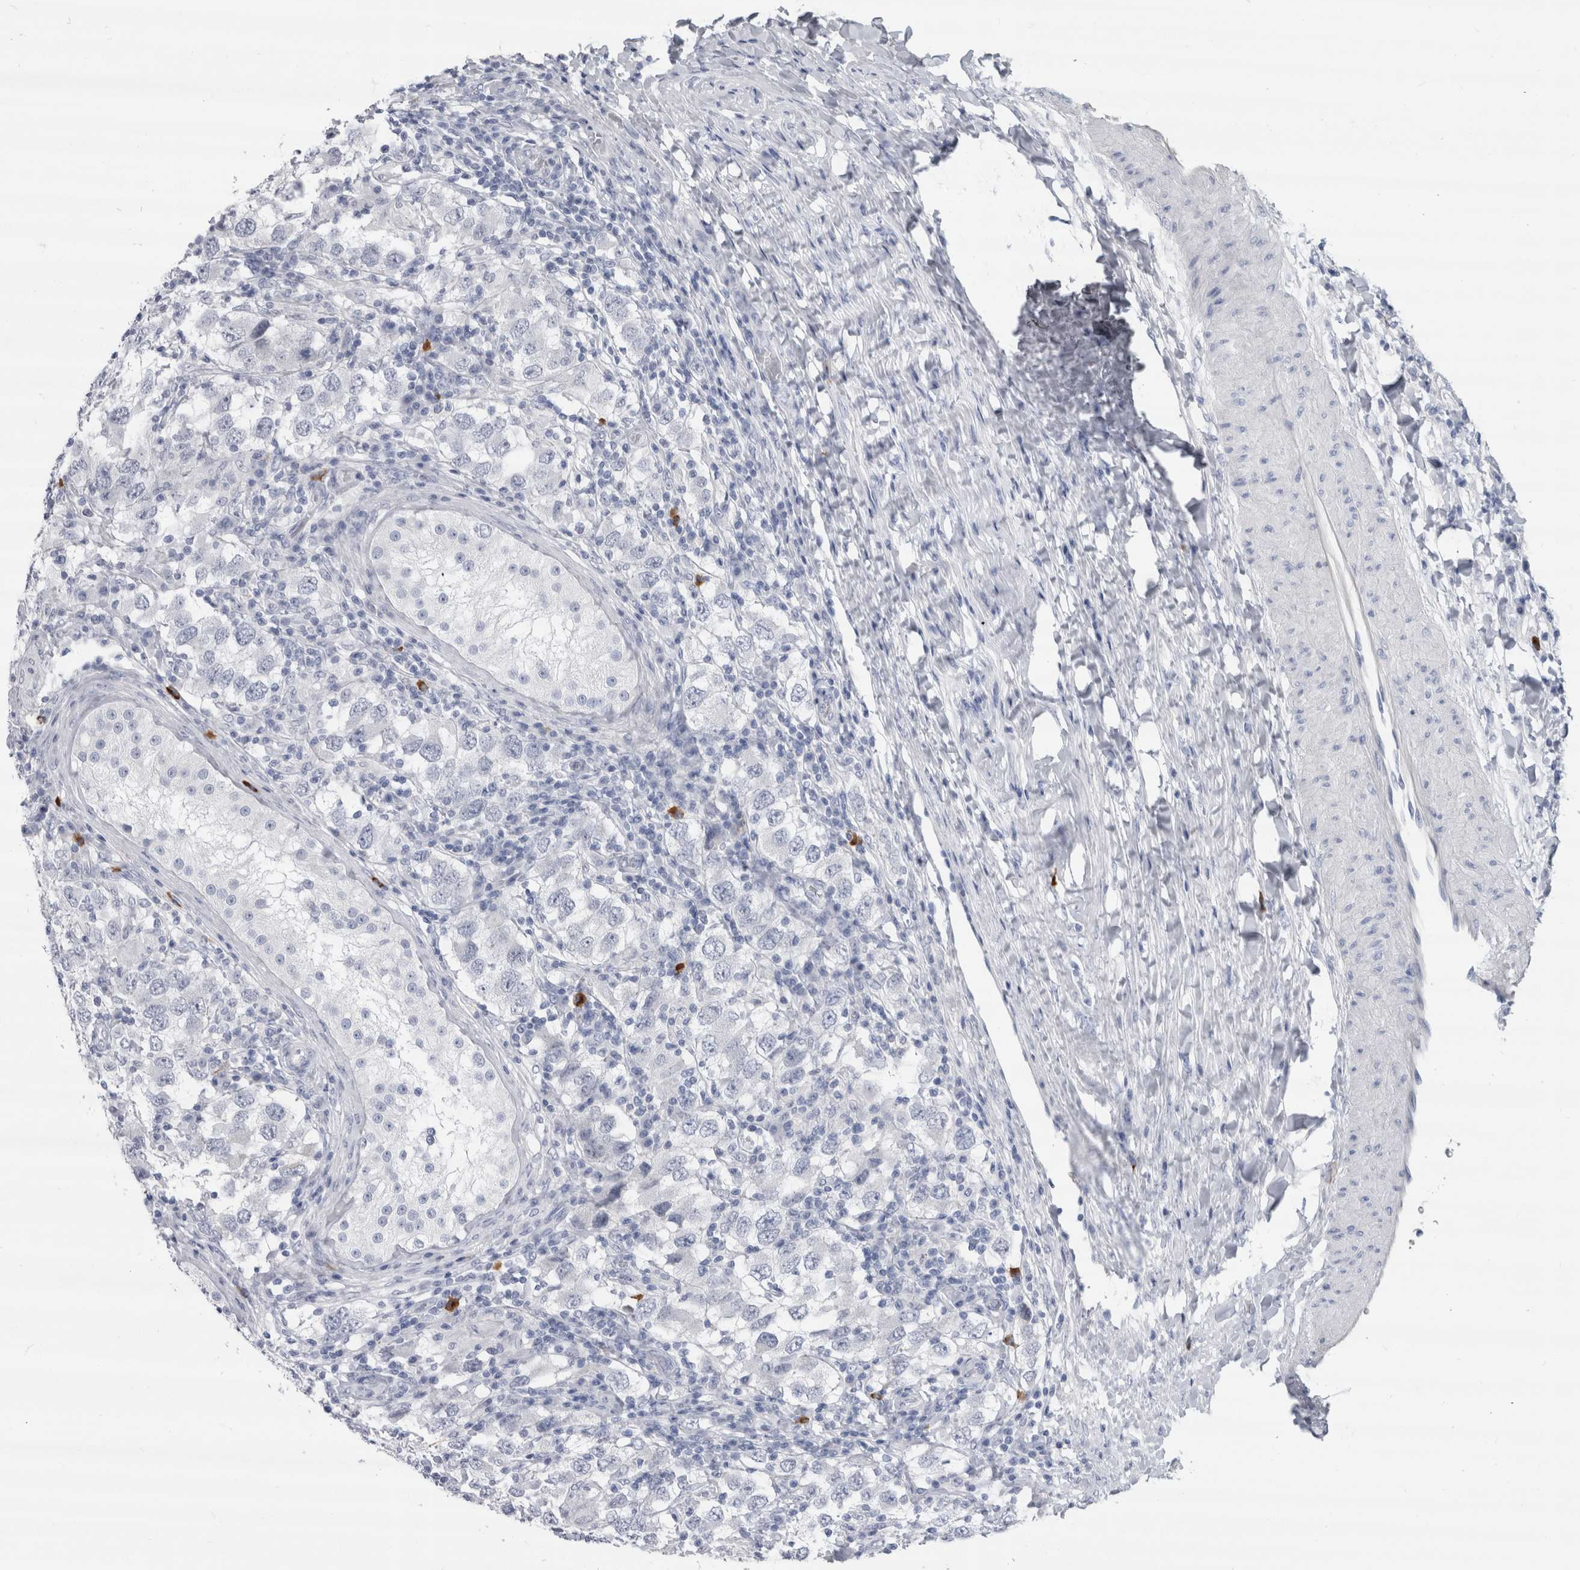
{"staining": {"intensity": "negative", "quantity": "none", "location": "none"}, "tissue": "testis cancer", "cell_type": "Tumor cells", "image_type": "cancer", "snomed": [{"axis": "morphology", "description": "Carcinoma, Embryonal, NOS"}, {"axis": "topography", "description": "Testis"}], "caption": "IHC image of human testis cancer (embryonal carcinoma) stained for a protein (brown), which shows no staining in tumor cells.", "gene": "CDH17", "patient": {"sex": "male", "age": 21}}